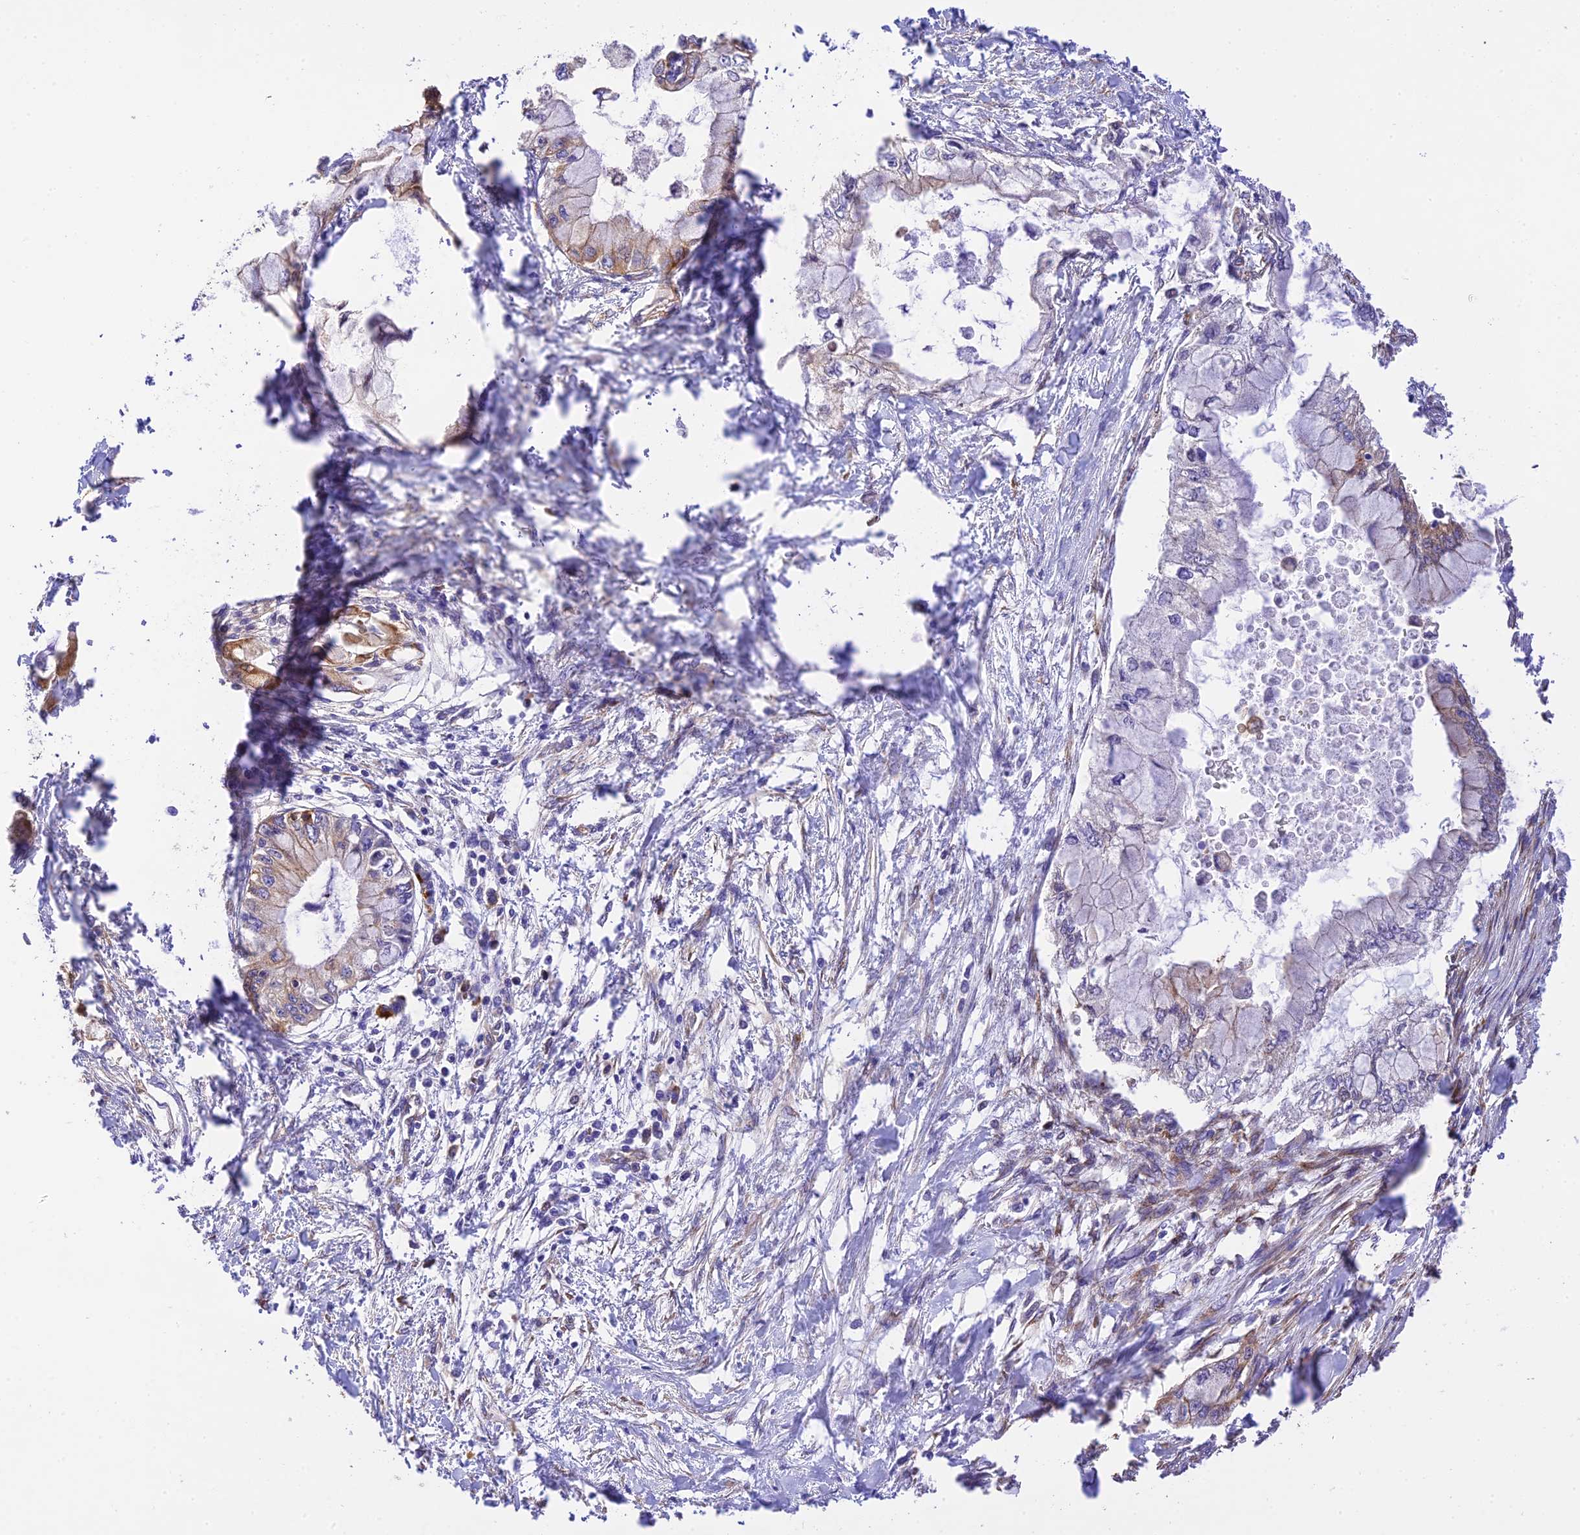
{"staining": {"intensity": "moderate", "quantity": "<25%", "location": "cytoplasmic/membranous"}, "tissue": "pancreatic cancer", "cell_type": "Tumor cells", "image_type": "cancer", "snomed": [{"axis": "morphology", "description": "Adenocarcinoma, NOS"}, {"axis": "topography", "description": "Pancreas"}], "caption": "IHC histopathology image of neoplastic tissue: human pancreatic adenocarcinoma stained using immunohistochemistry (IHC) exhibits low levels of moderate protein expression localized specifically in the cytoplasmic/membranous of tumor cells, appearing as a cytoplasmic/membranous brown color.", "gene": "EXOC3L4", "patient": {"sex": "male", "age": 48}}